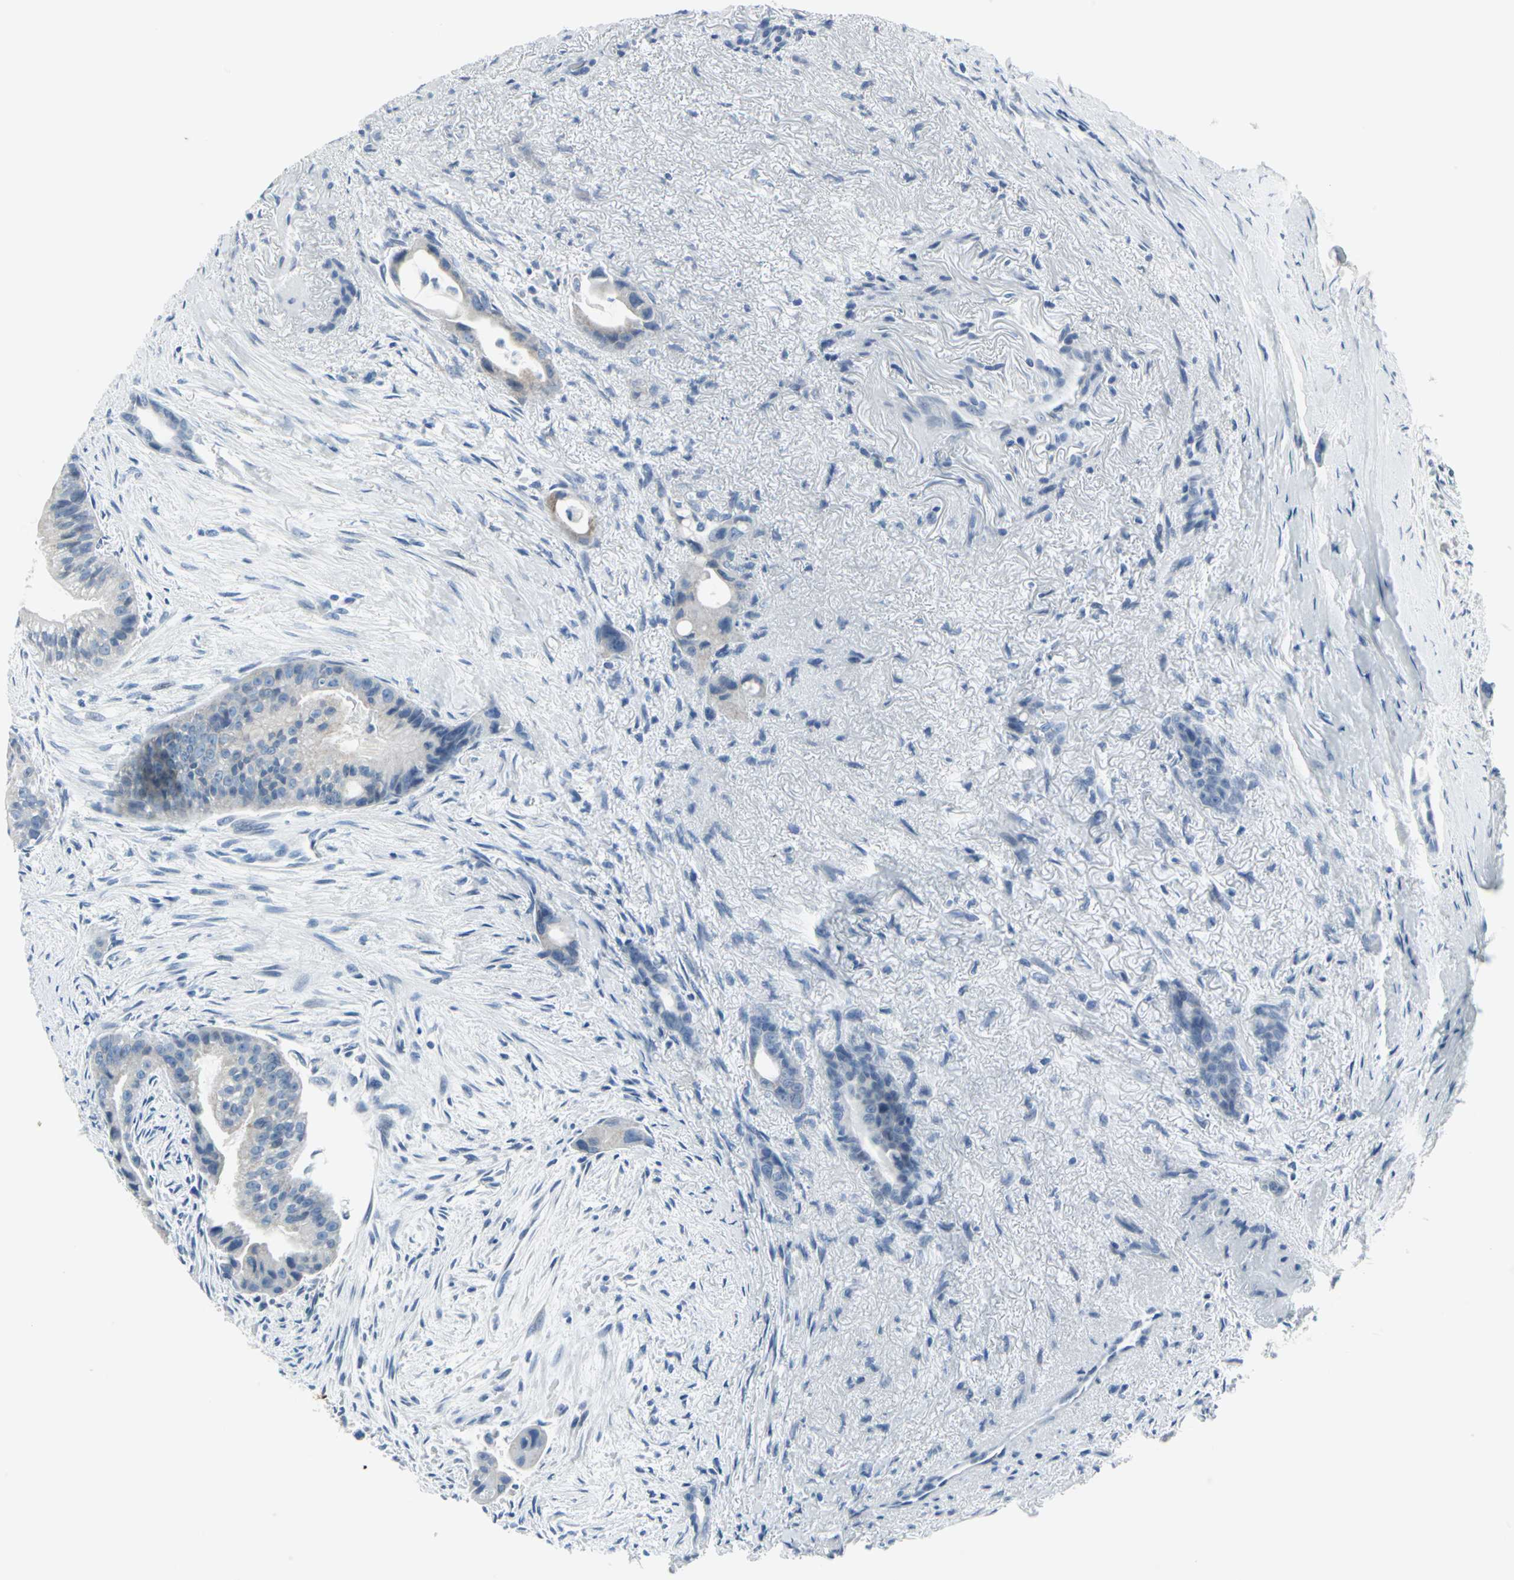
{"staining": {"intensity": "negative", "quantity": "none", "location": "none"}, "tissue": "liver cancer", "cell_type": "Tumor cells", "image_type": "cancer", "snomed": [{"axis": "morphology", "description": "Cholangiocarcinoma"}, {"axis": "topography", "description": "Liver"}], "caption": "Liver cholangiocarcinoma was stained to show a protein in brown. There is no significant expression in tumor cells.", "gene": "CYB5A", "patient": {"sex": "female", "age": 55}}